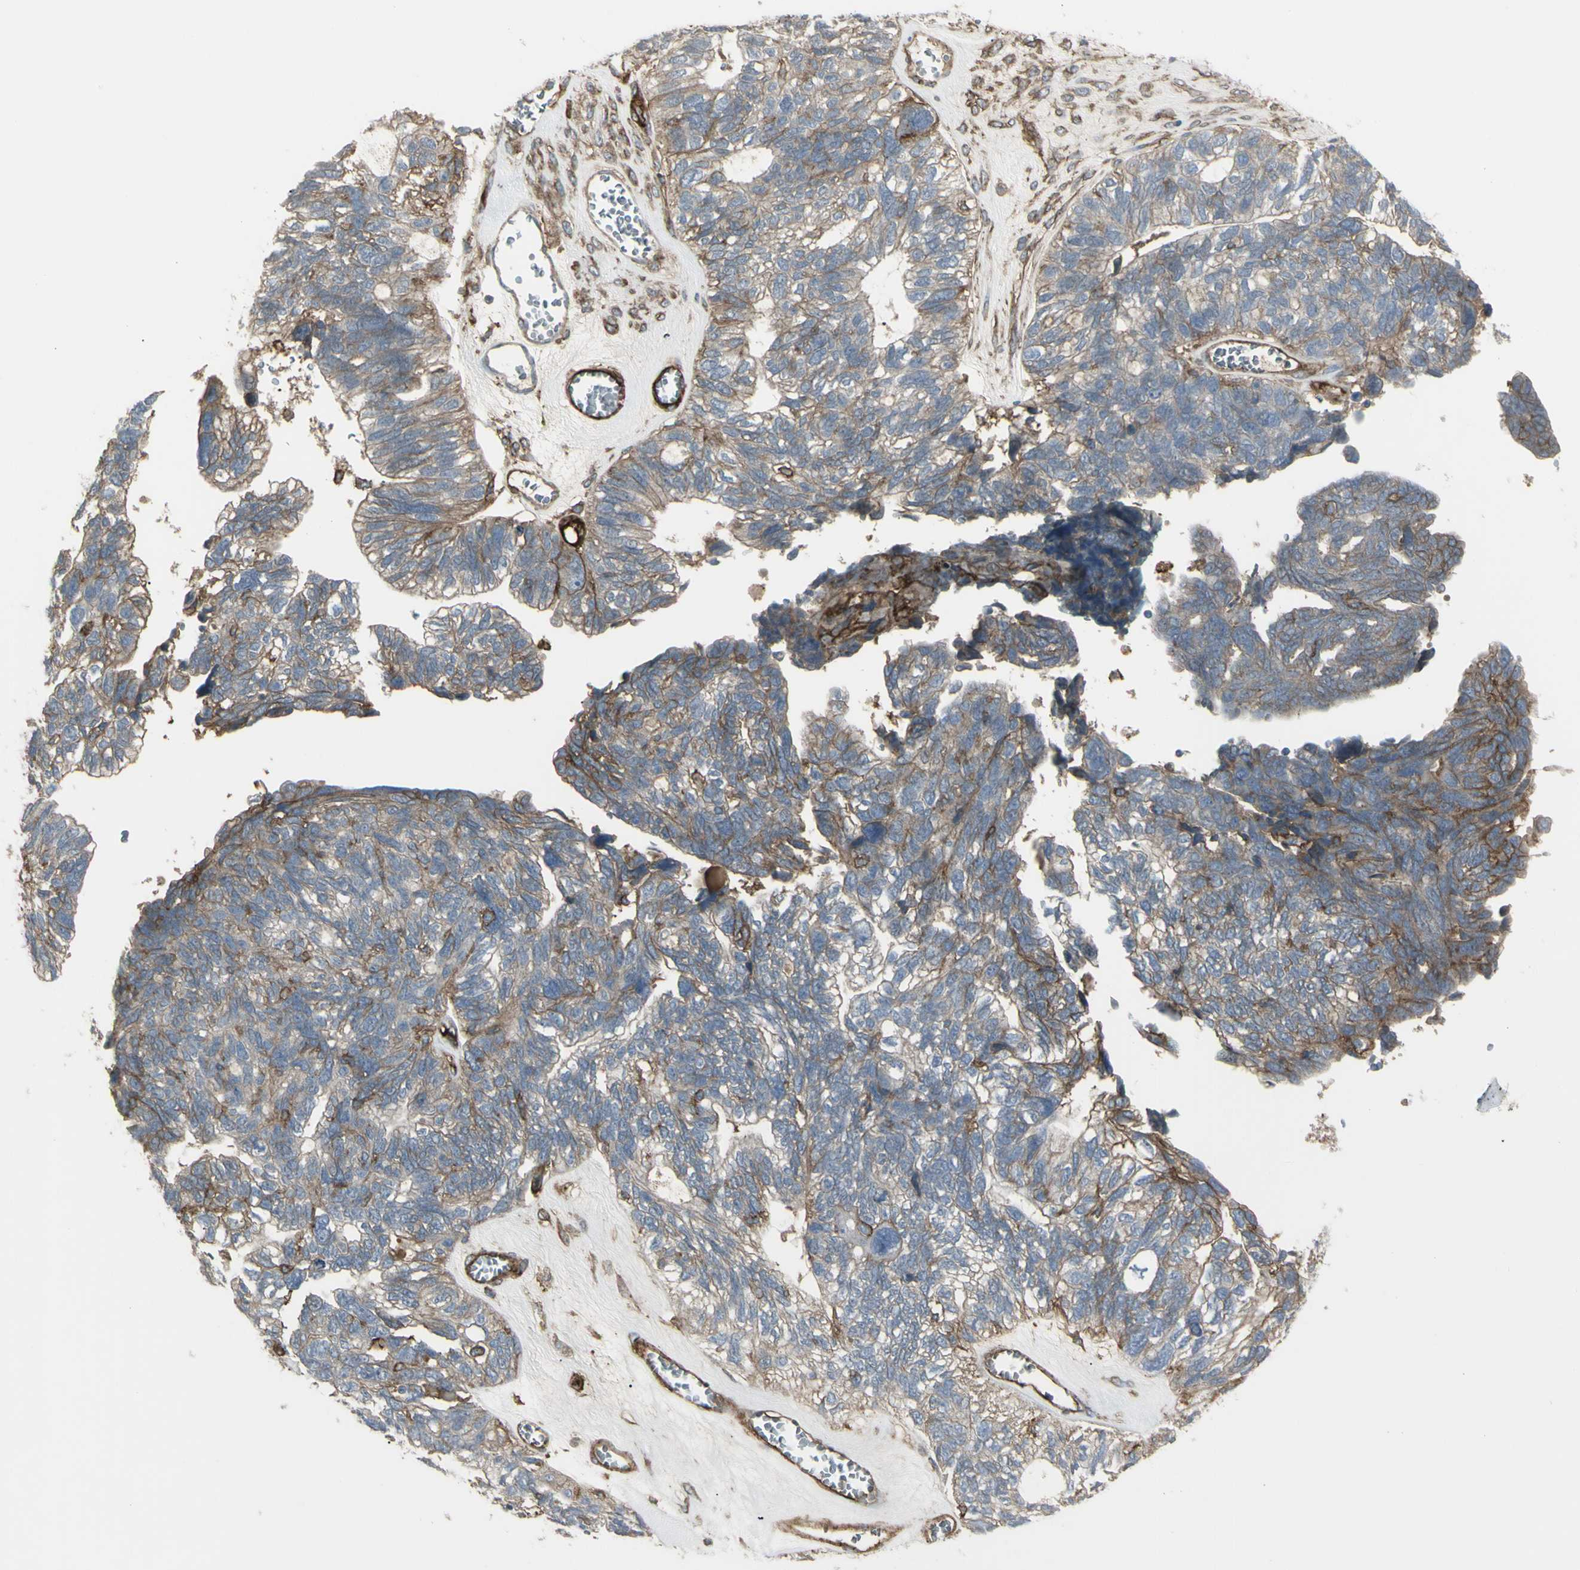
{"staining": {"intensity": "weak", "quantity": "25%-75%", "location": "cytoplasmic/membranous"}, "tissue": "ovarian cancer", "cell_type": "Tumor cells", "image_type": "cancer", "snomed": [{"axis": "morphology", "description": "Cystadenocarcinoma, serous, NOS"}, {"axis": "topography", "description": "Ovary"}], "caption": "Protein positivity by immunohistochemistry displays weak cytoplasmic/membranous positivity in about 25%-75% of tumor cells in serous cystadenocarcinoma (ovarian).", "gene": "CD276", "patient": {"sex": "female", "age": 79}}